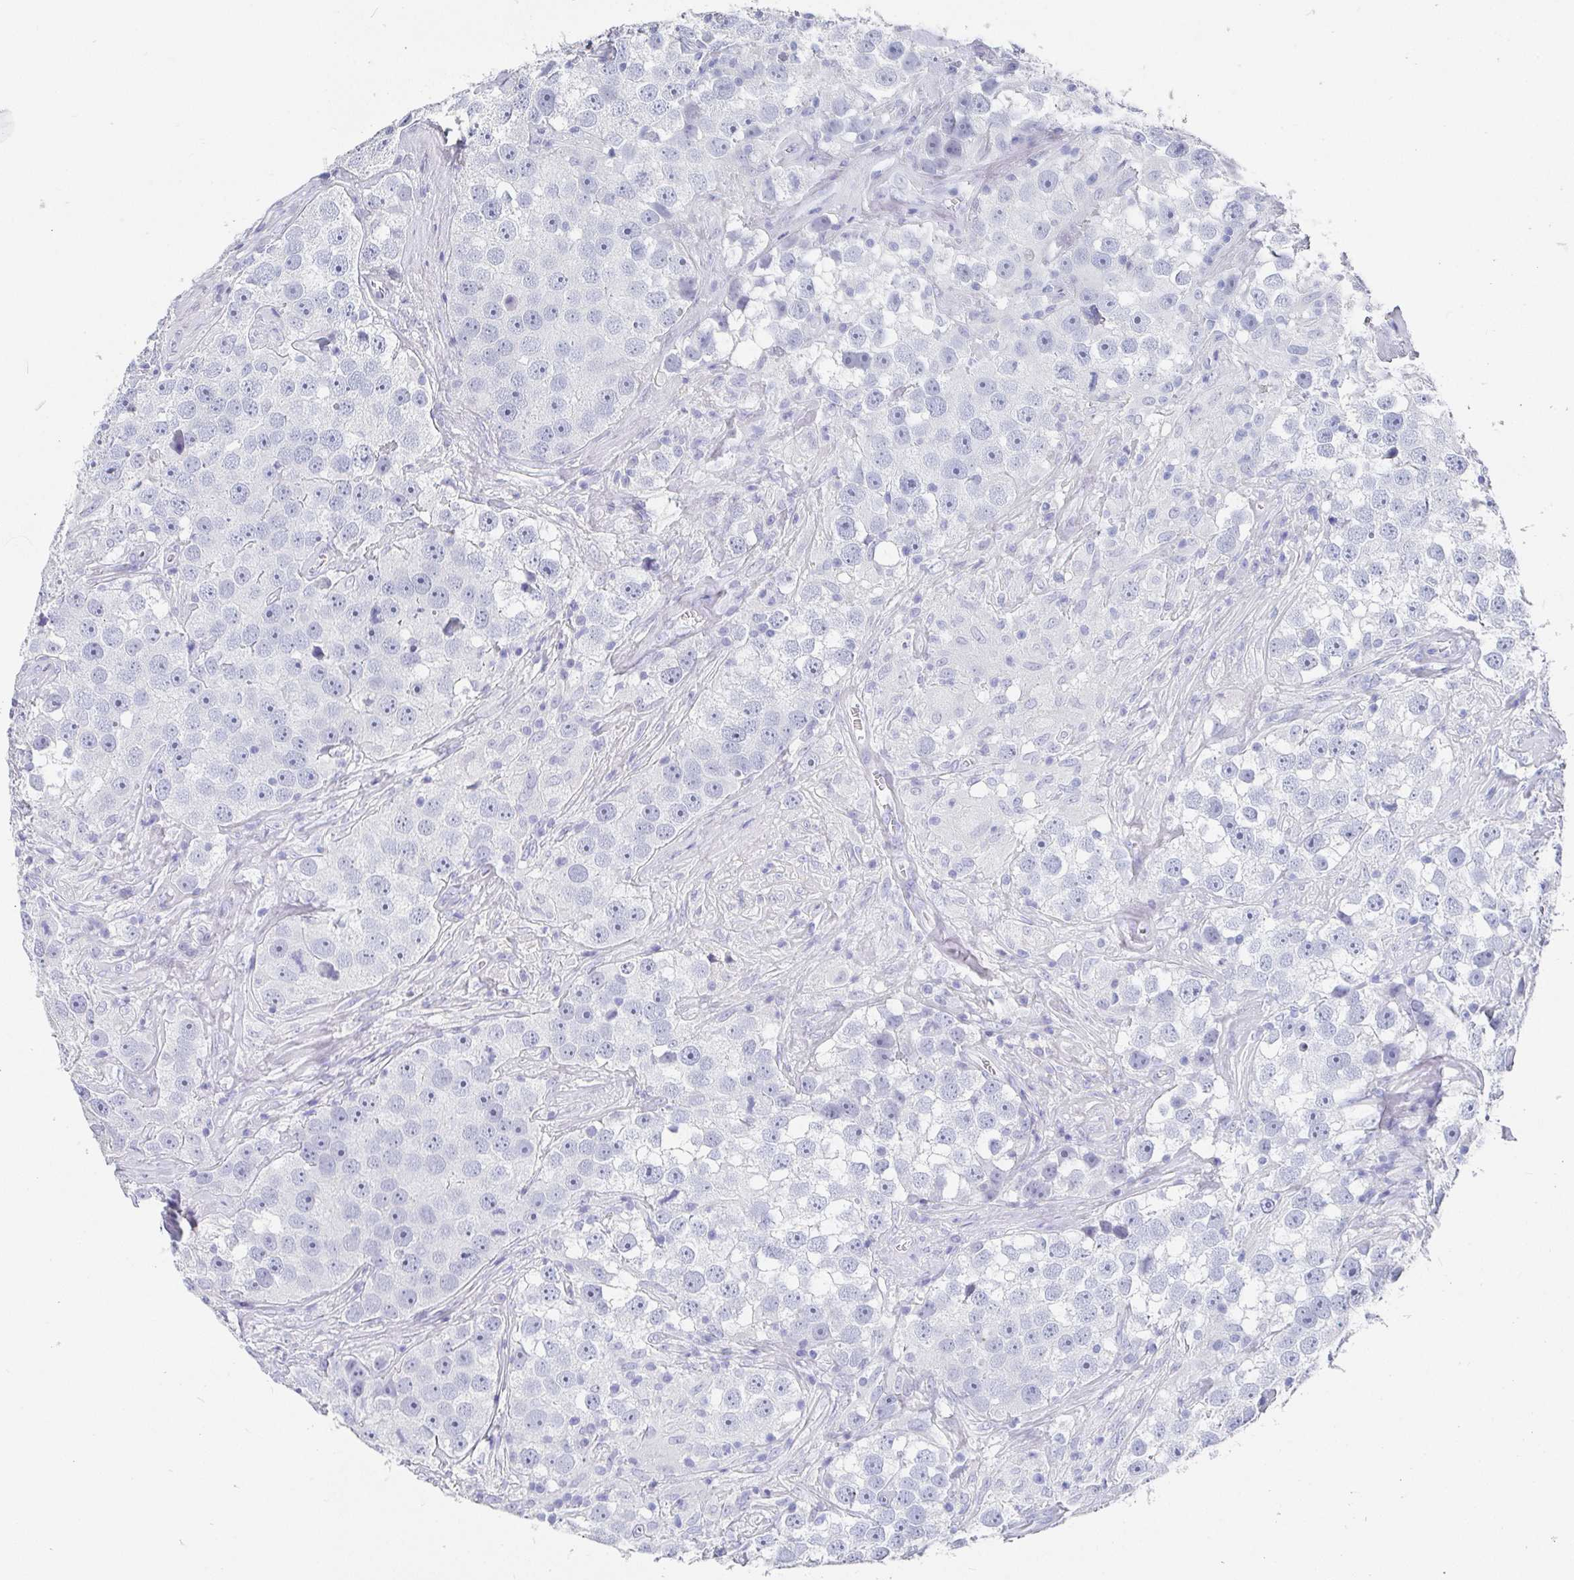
{"staining": {"intensity": "negative", "quantity": "none", "location": "none"}, "tissue": "testis cancer", "cell_type": "Tumor cells", "image_type": "cancer", "snomed": [{"axis": "morphology", "description": "Seminoma, NOS"}, {"axis": "topography", "description": "Testis"}], "caption": "This photomicrograph is of seminoma (testis) stained with immunohistochemistry to label a protein in brown with the nuclei are counter-stained blue. There is no positivity in tumor cells. (DAB (3,3'-diaminobenzidine) IHC, high magnification).", "gene": "GRIA1", "patient": {"sex": "male", "age": 49}}